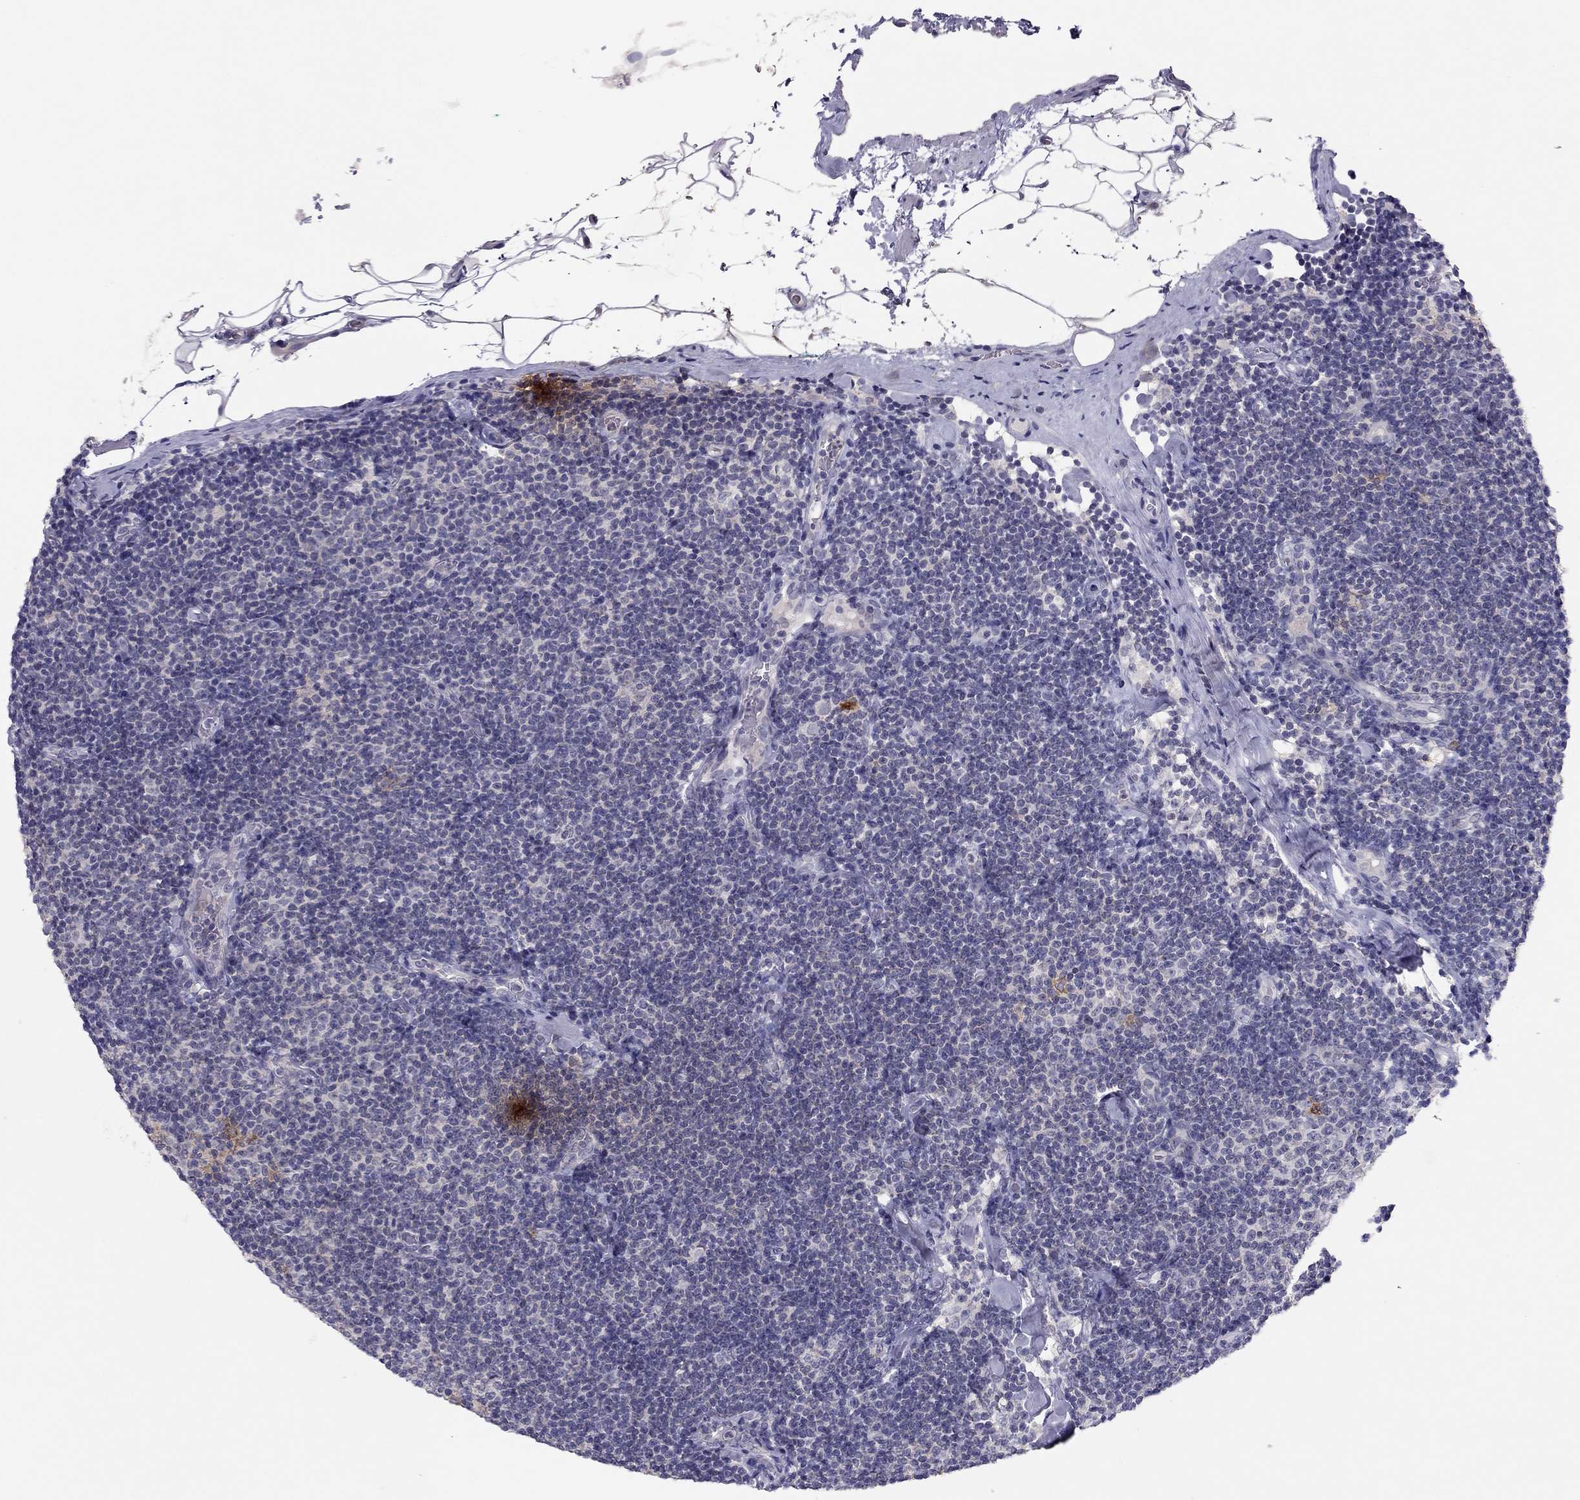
{"staining": {"intensity": "negative", "quantity": "none", "location": "none"}, "tissue": "lymphoma", "cell_type": "Tumor cells", "image_type": "cancer", "snomed": [{"axis": "morphology", "description": "Malignant lymphoma, non-Hodgkin's type, Low grade"}, {"axis": "topography", "description": "Lymph node"}], "caption": "IHC of human low-grade malignant lymphoma, non-Hodgkin's type shows no expression in tumor cells.", "gene": "ADORA2A", "patient": {"sex": "male", "age": 81}}